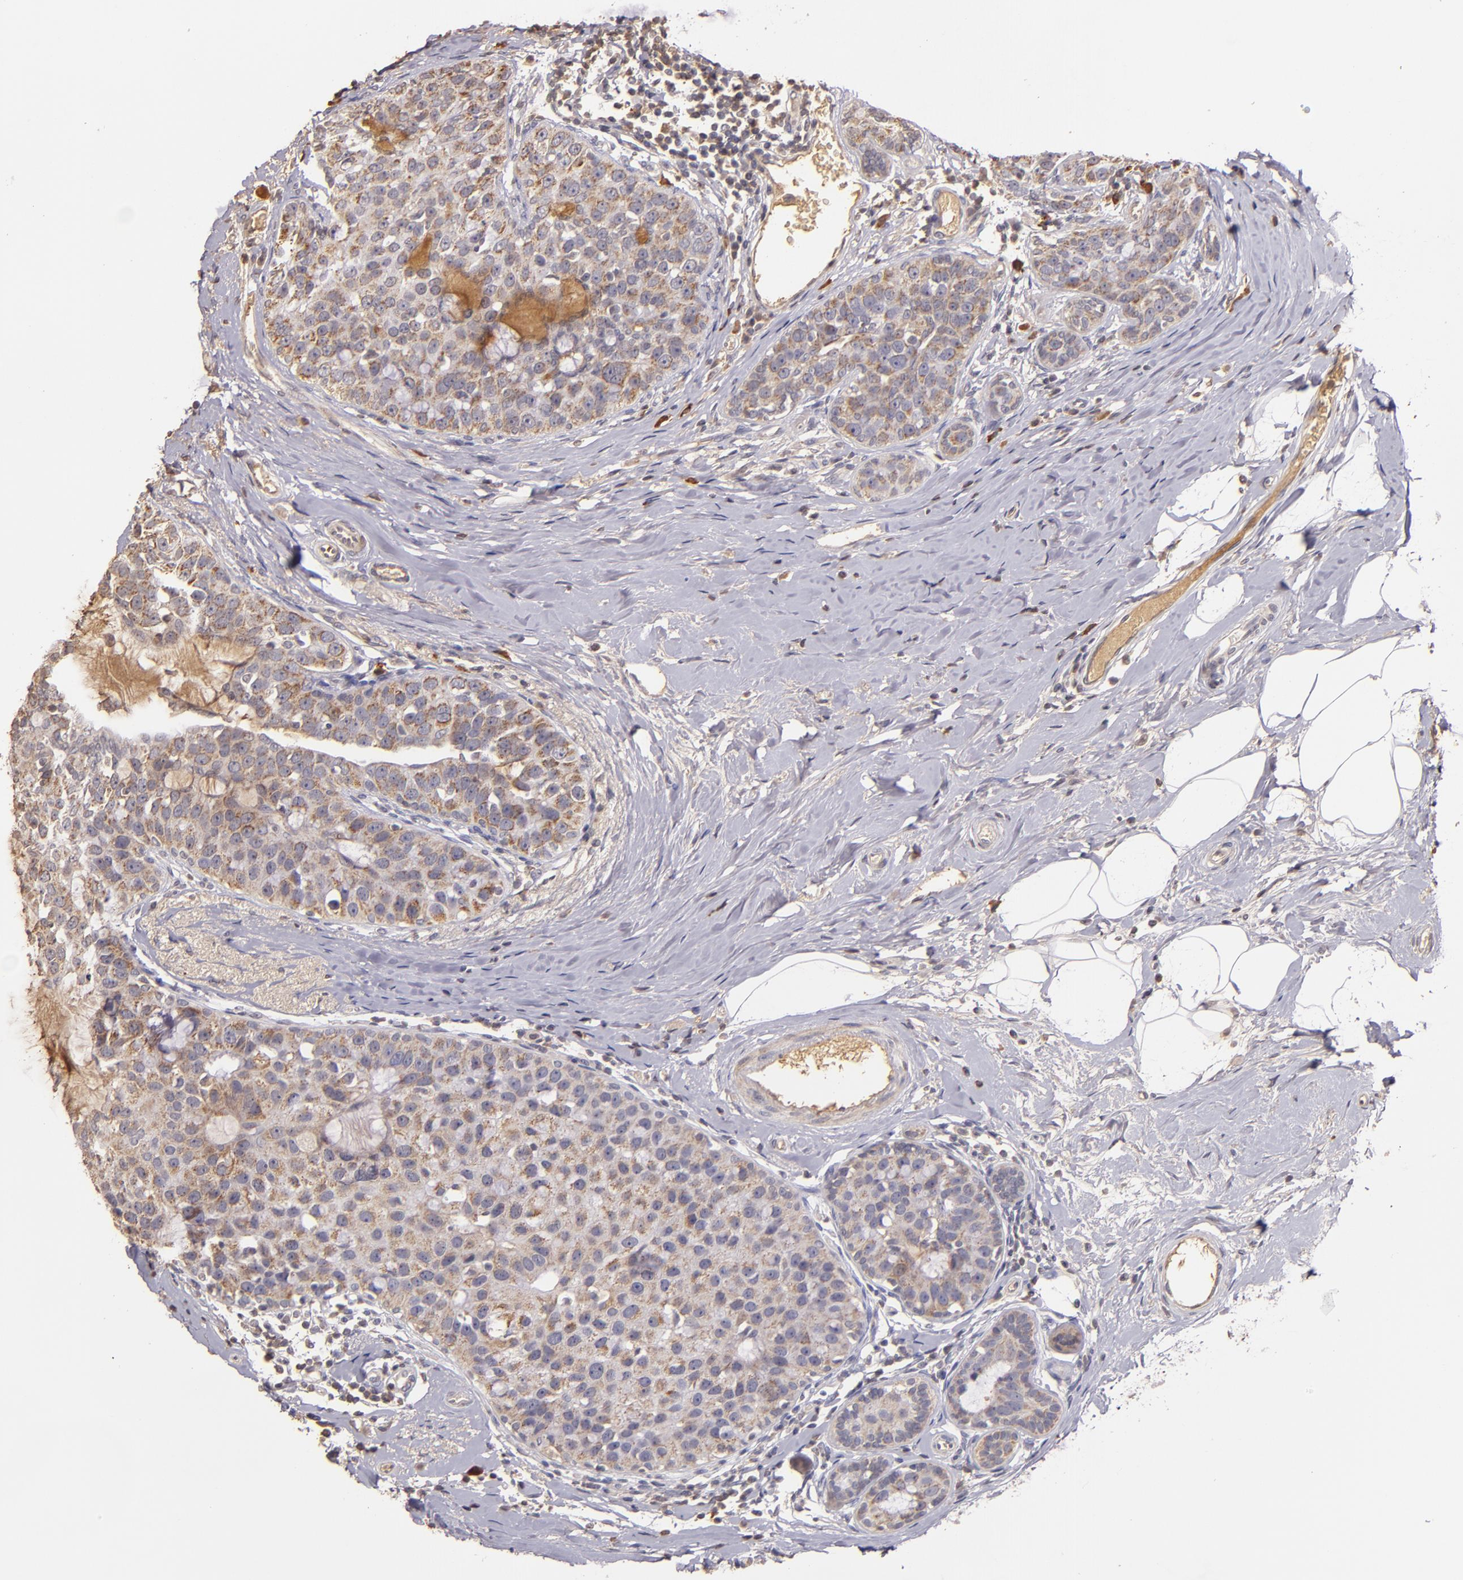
{"staining": {"intensity": "weak", "quantity": ">75%", "location": "cytoplasmic/membranous"}, "tissue": "breast cancer", "cell_type": "Tumor cells", "image_type": "cancer", "snomed": [{"axis": "morphology", "description": "Normal tissue, NOS"}, {"axis": "morphology", "description": "Duct carcinoma"}, {"axis": "topography", "description": "Breast"}], "caption": "Immunohistochemistry (IHC) (DAB (3,3'-diaminobenzidine)) staining of human breast invasive ductal carcinoma shows weak cytoplasmic/membranous protein staining in about >75% of tumor cells.", "gene": "ABL1", "patient": {"sex": "female", "age": 50}}